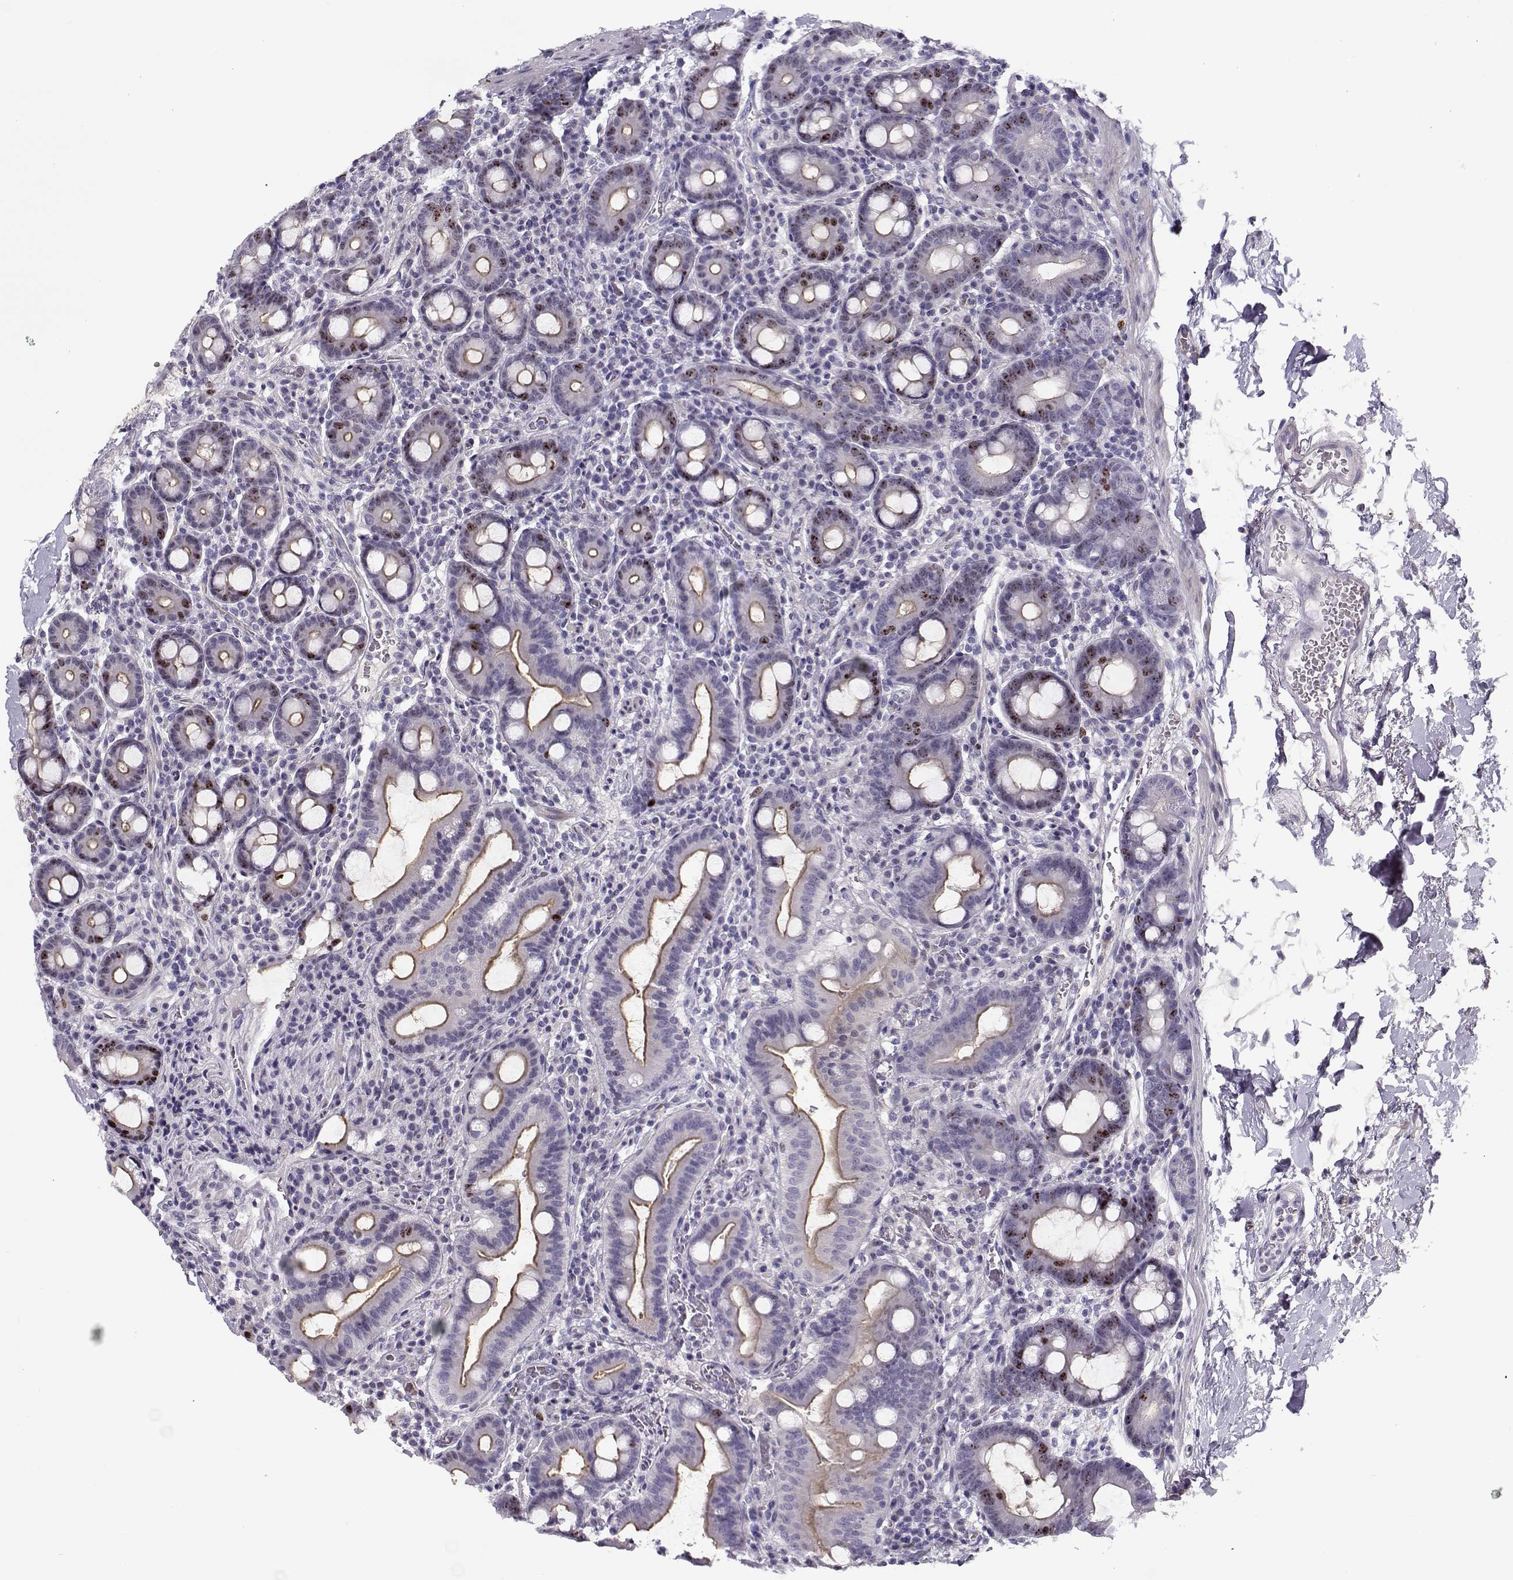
{"staining": {"intensity": "moderate", "quantity": "25%-75%", "location": "cytoplasmic/membranous"}, "tissue": "duodenum", "cell_type": "Glandular cells", "image_type": "normal", "snomed": [{"axis": "morphology", "description": "Normal tissue, NOS"}, {"axis": "topography", "description": "Duodenum"}], "caption": "High-magnification brightfield microscopy of benign duodenum stained with DAB (3,3'-diaminobenzidine) (brown) and counterstained with hematoxylin (blue). glandular cells exhibit moderate cytoplasmic/membranous positivity is present in approximately25%-75% of cells. (Brightfield microscopy of DAB IHC at high magnification).", "gene": "NPW", "patient": {"sex": "male", "age": 59}}